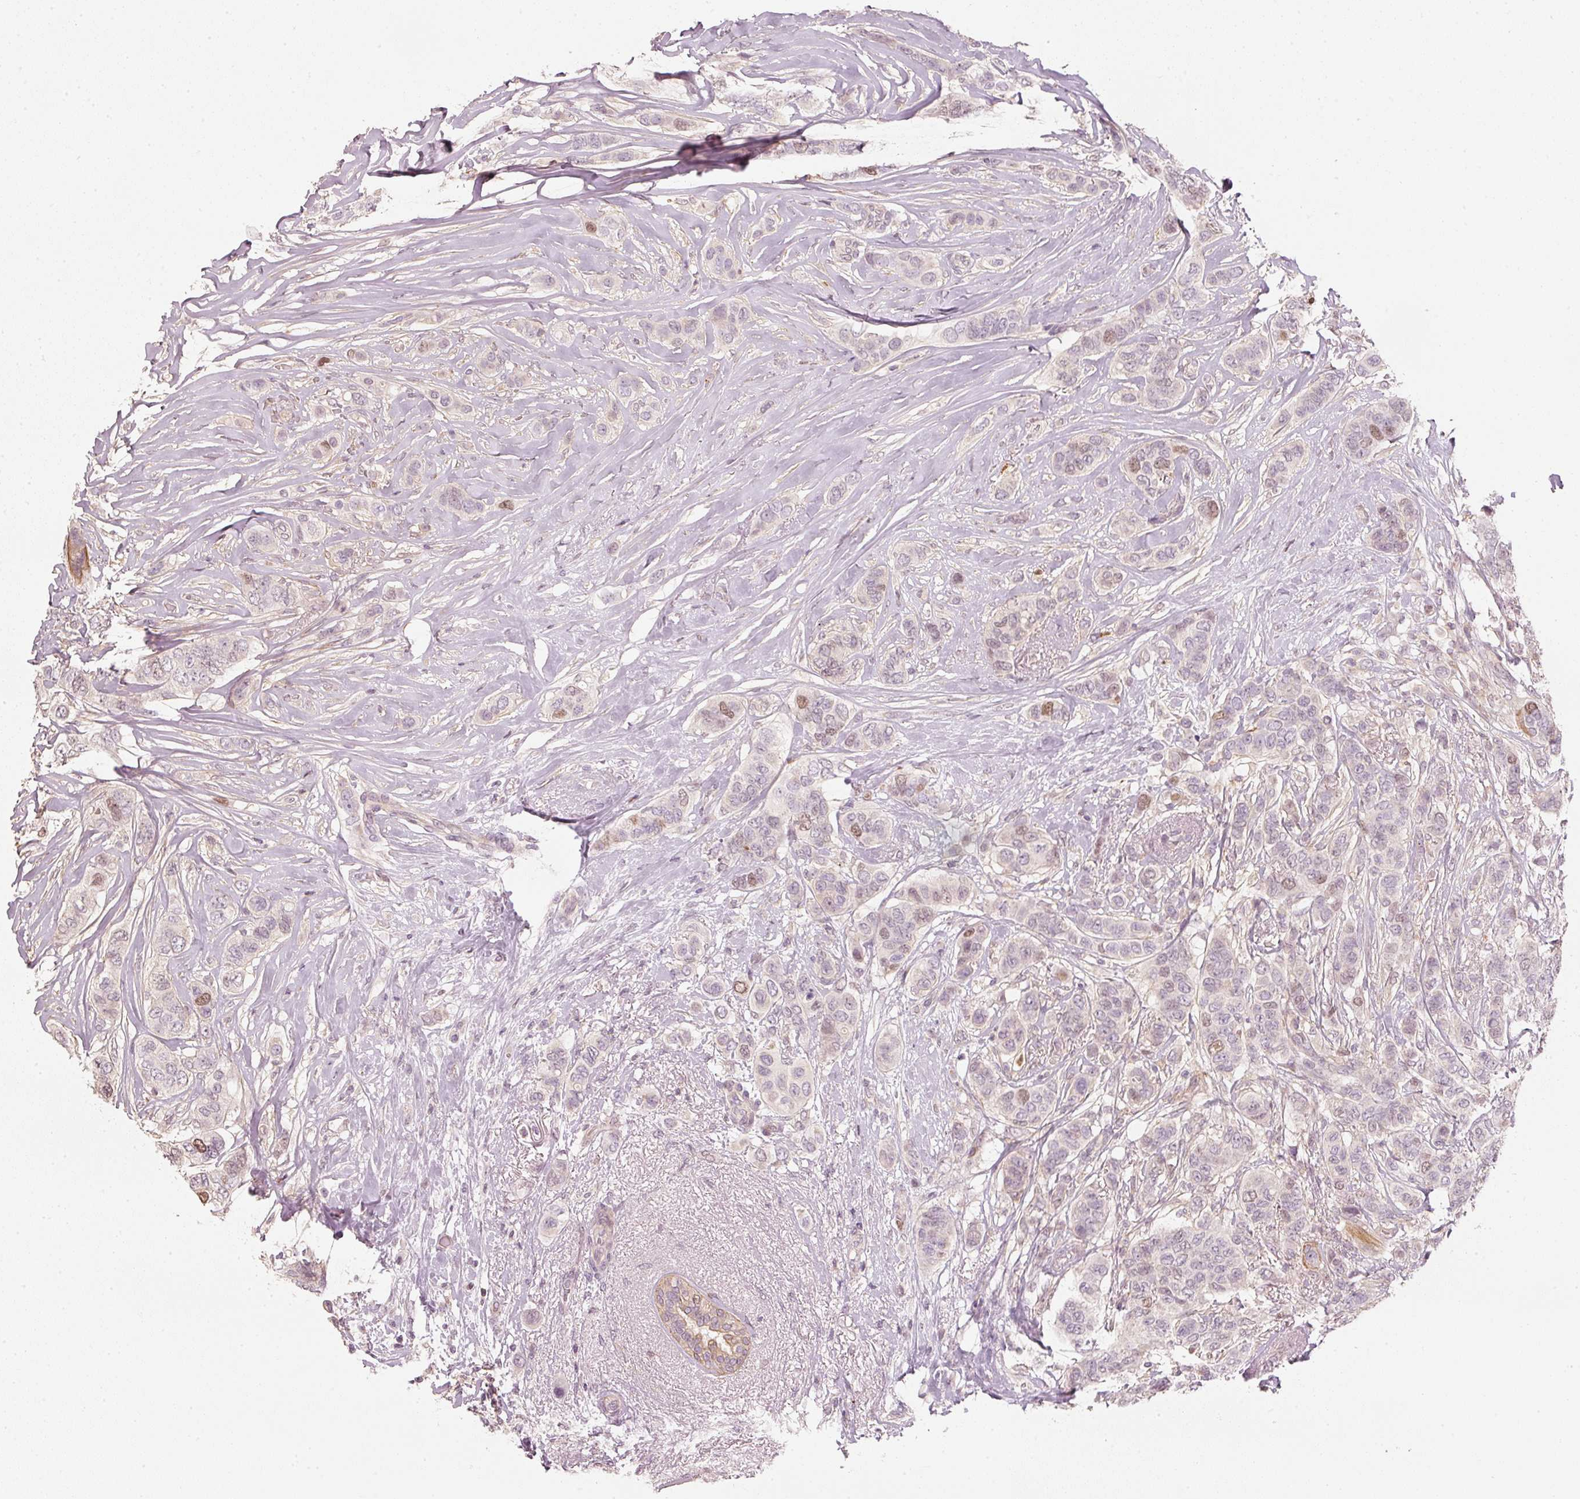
{"staining": {"intensity": "moderate", "quantity": "<25%", "location": "nuclear"}, "tissue": "breast cancer", "cell_type": "Tumor cells", "image_type": "cancer", "snomed": [{"axis": "morphology", "description": "Lobular carcinoma"}, {"axis": "topography", "description": "Breast"}], "caption": "The immunohistochemical stain shows moderate nuclear staining in tumor cells of breast cancer (lobular carcinoma) tissue.", "gene": "TREX2", "patient": {"sex": "female", "age": 51}}